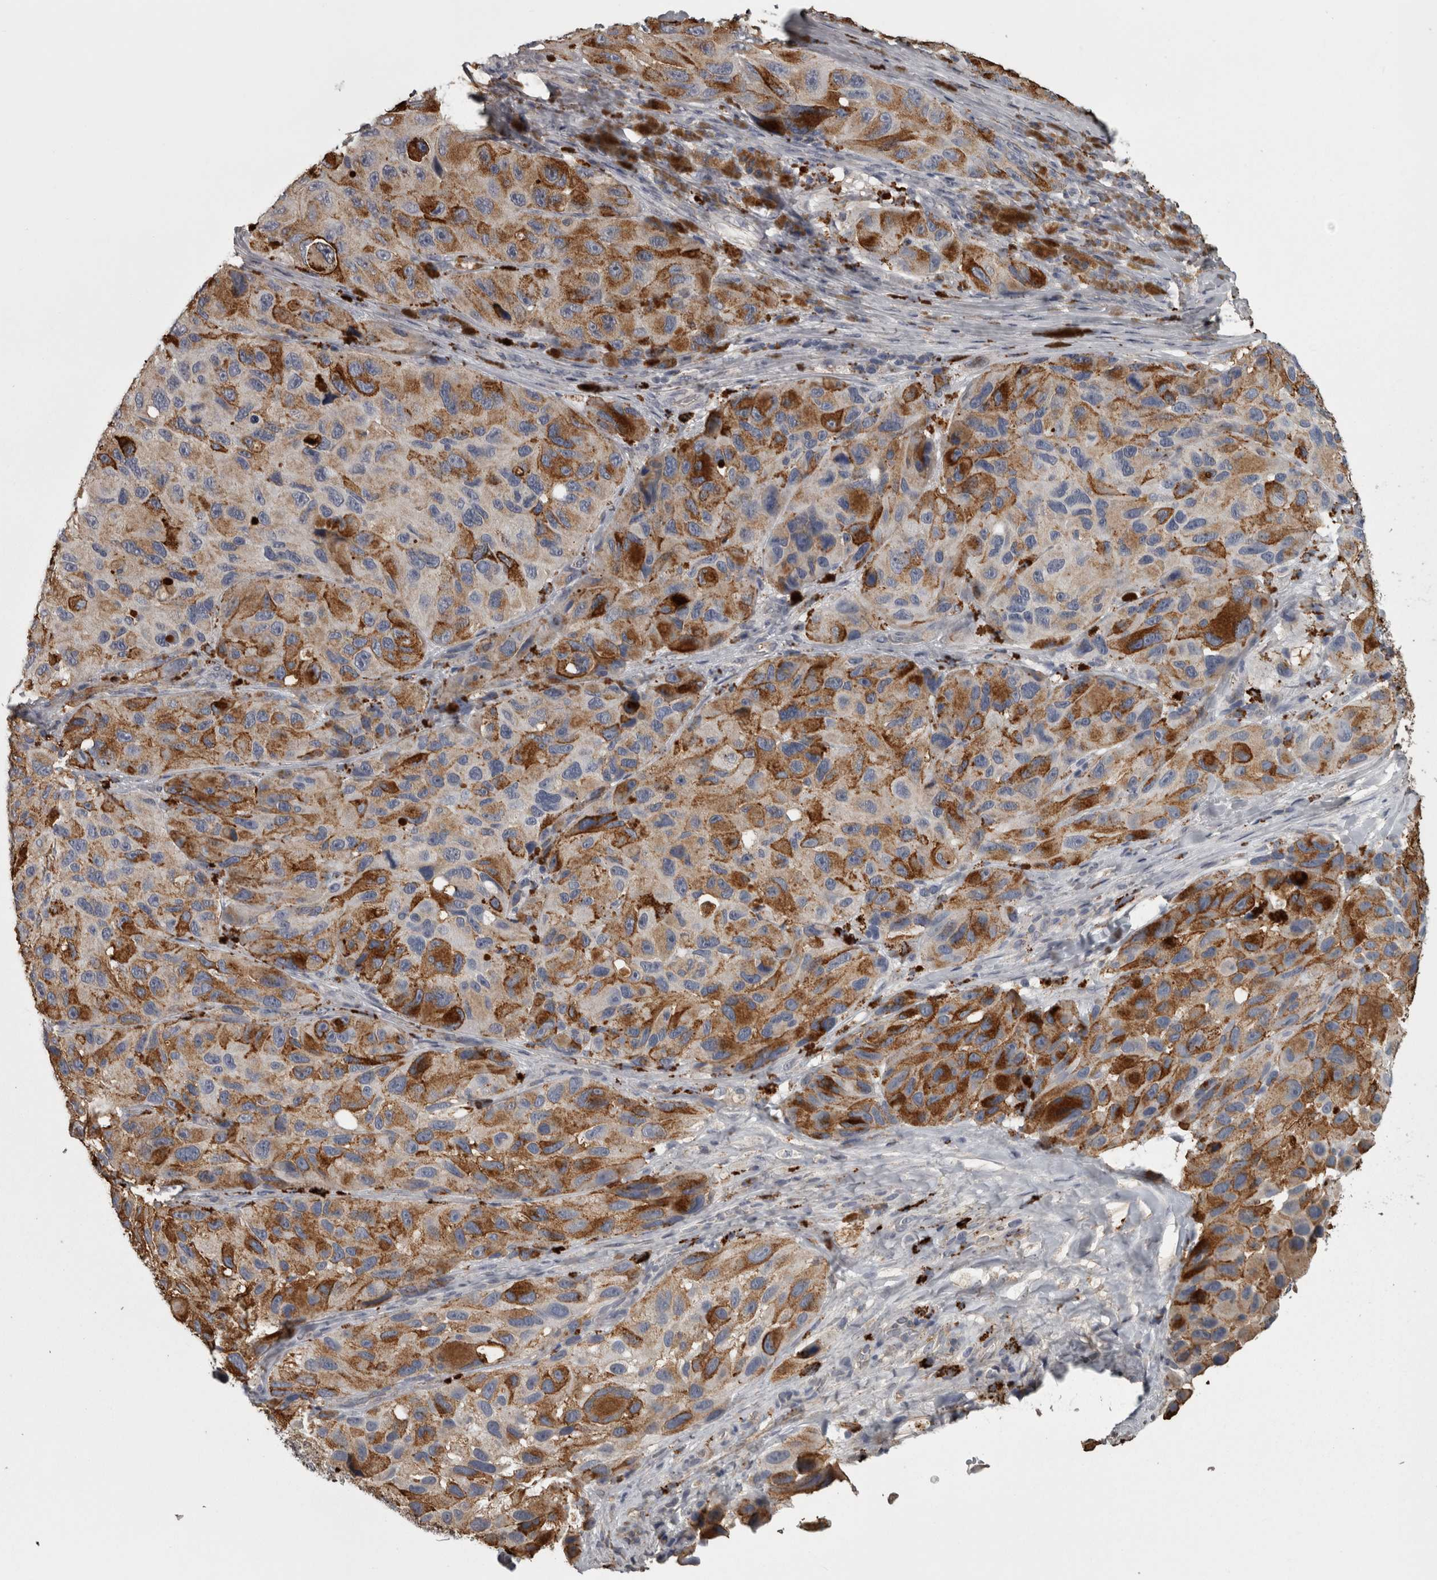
{"staining": {"intensity": "moderate", "quantity": ">75%", "location": "cytoplasmic/membranous"}, "tissue": "melanoma", "cell_type": "Tumor cells", "image_type": "cancer", "snomed": [{"axis": "morphology", "description": "Malignant melanoma, NOS"}, {"axis": "topography", "description": "Skin"}], "caption": "Immunohistochemistry of human malignant melanoma displays medium levels of moderate cytoplasmic/membranous positivity in approximately >75% of tumor cells.", "gene": "FRK", "patient": {"sex": "female", "age": 73}}